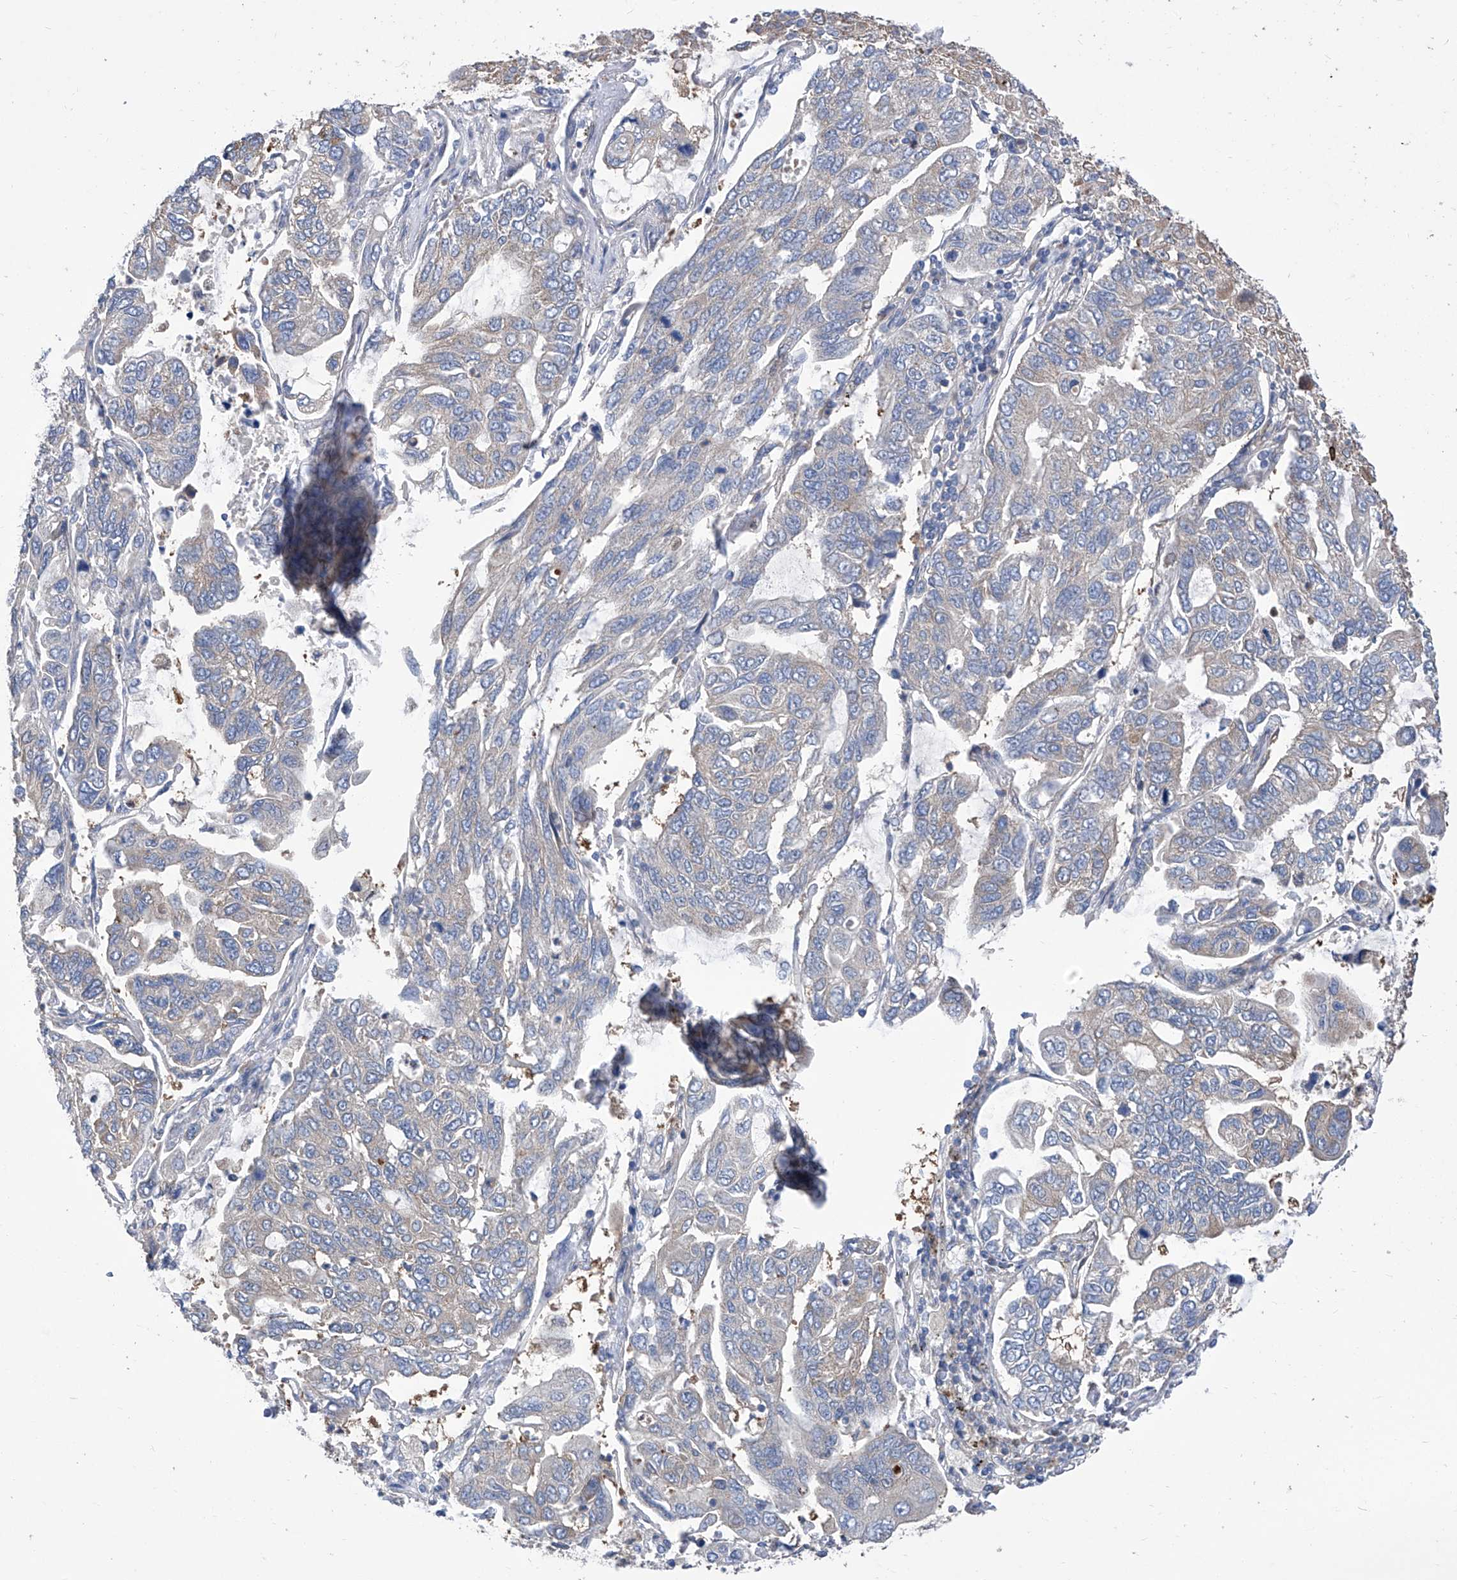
{"staining": {"intensity": "negative", "quantity": "none", "location": "none"}, "tissue": "lung cancer", "cell_type": "Tumor cells", "image_type": "cancer", "snomed": [{"axis": "morphology", "description": "Adenocarcinoma, NOS"}, {"axis": "topography", "description": "Lung"}], "caption": "This is an immunohistochemistry photomicrograph of human lung cancer. There is no staining in tumor cells.", "gene": "SMS", "patient": {"sex": "male", "age": 64}}